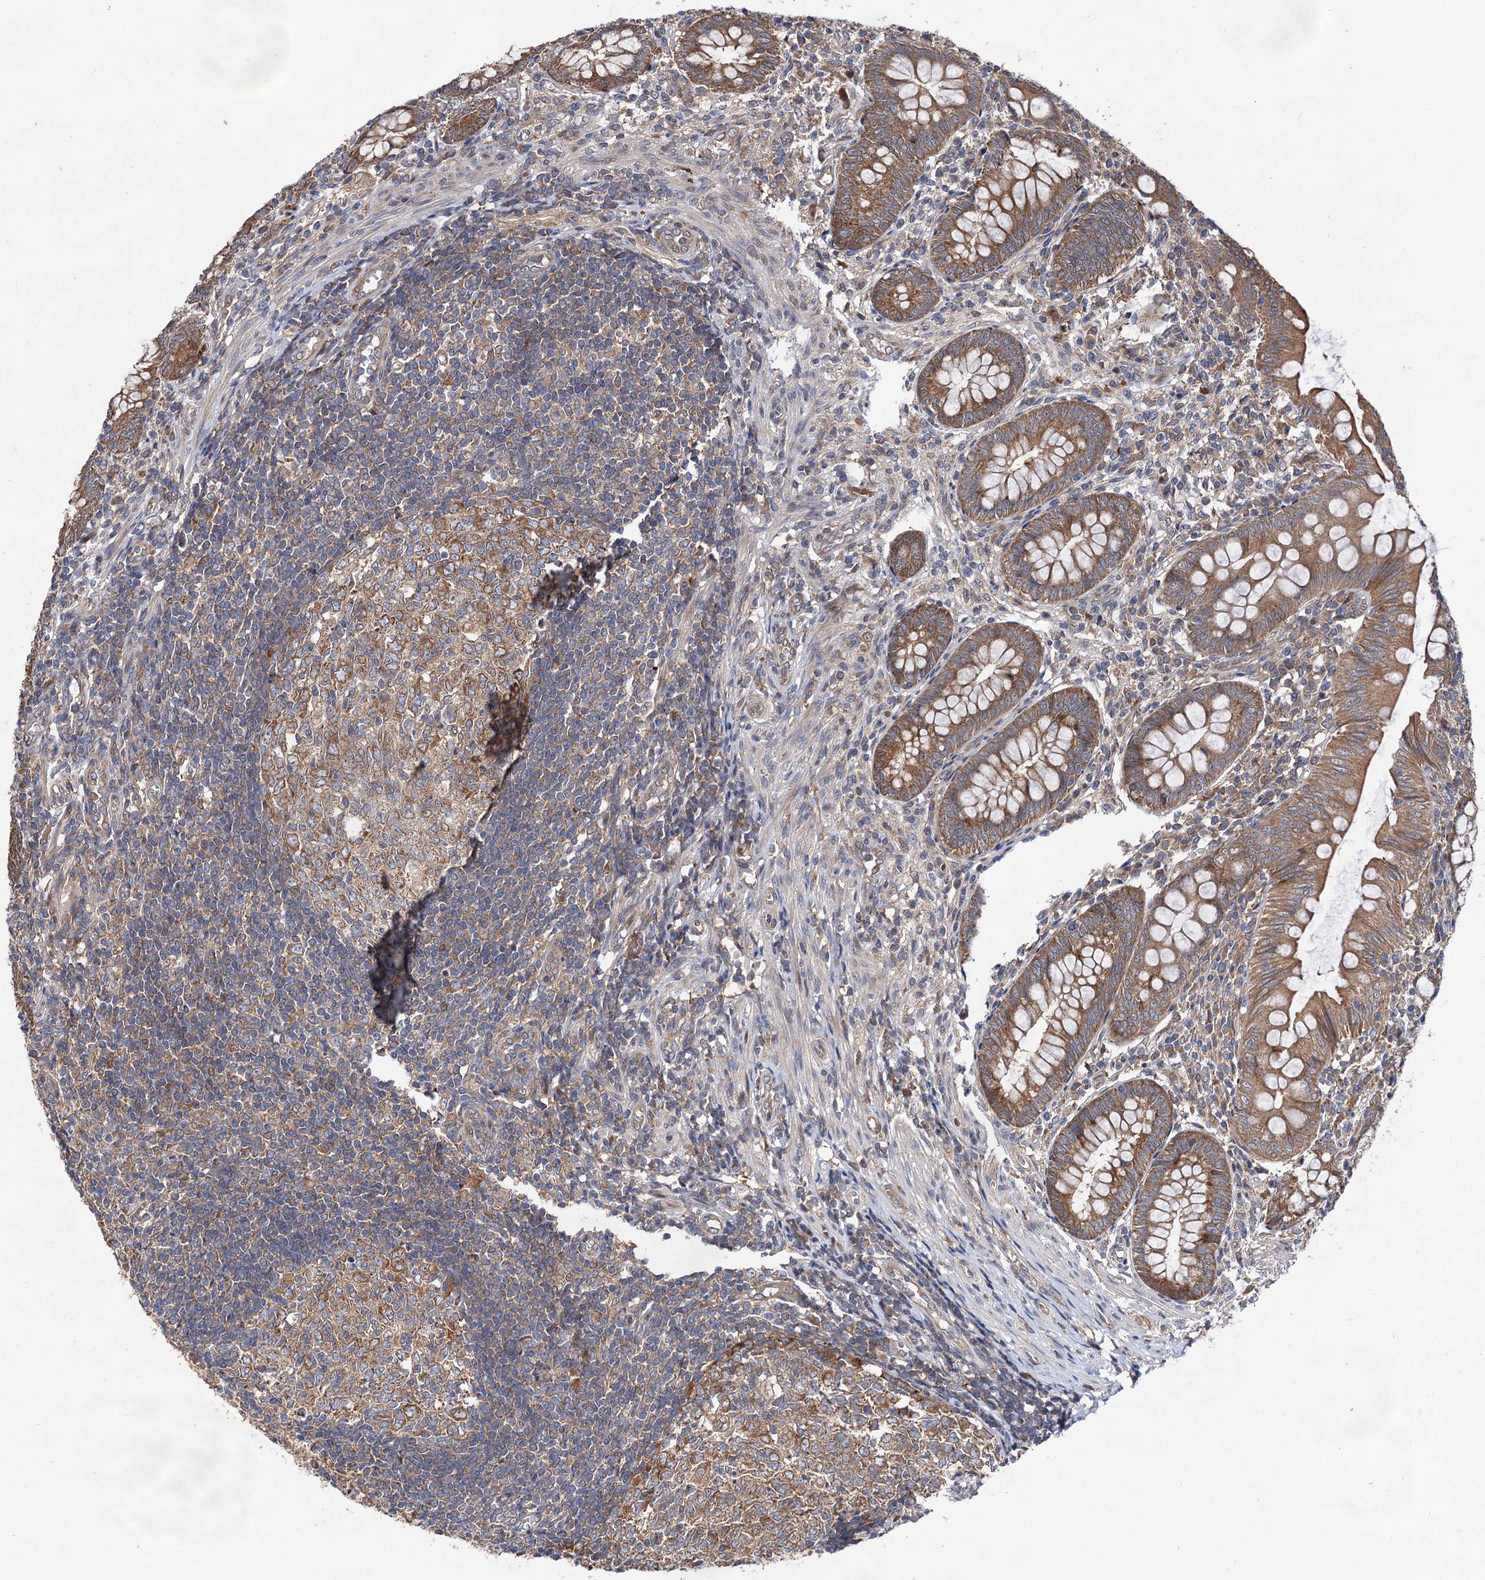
{"staining": {"intensity": "moderate", "quantity": ">75%", "location": "cytoplasmic/membranous"}, "tissue": "appendix", "cell_type": "Glandular cells", "image_type": "normal", "snomed": [{"axis": "morphology", "description": "Normal tissue, NOS"}, {"axis": "topography", "description": "Appendix"}], "caption": "Immunohistochemistry (IHC) staining of unremarkable appendix, which displays medium levels of moderate cytoplasmic/membranous staining in about >75% of glandular cells indicating moderate cytoplasmic/membranous protein expression. The staining was performed using DAB (3,3'-diaminobenzidine) (brown) for protein detection and nuclei were counterstained in hematoxylin (blue).", "gene": "NAA25", "patient": {"sex": "male", "age": 14}}